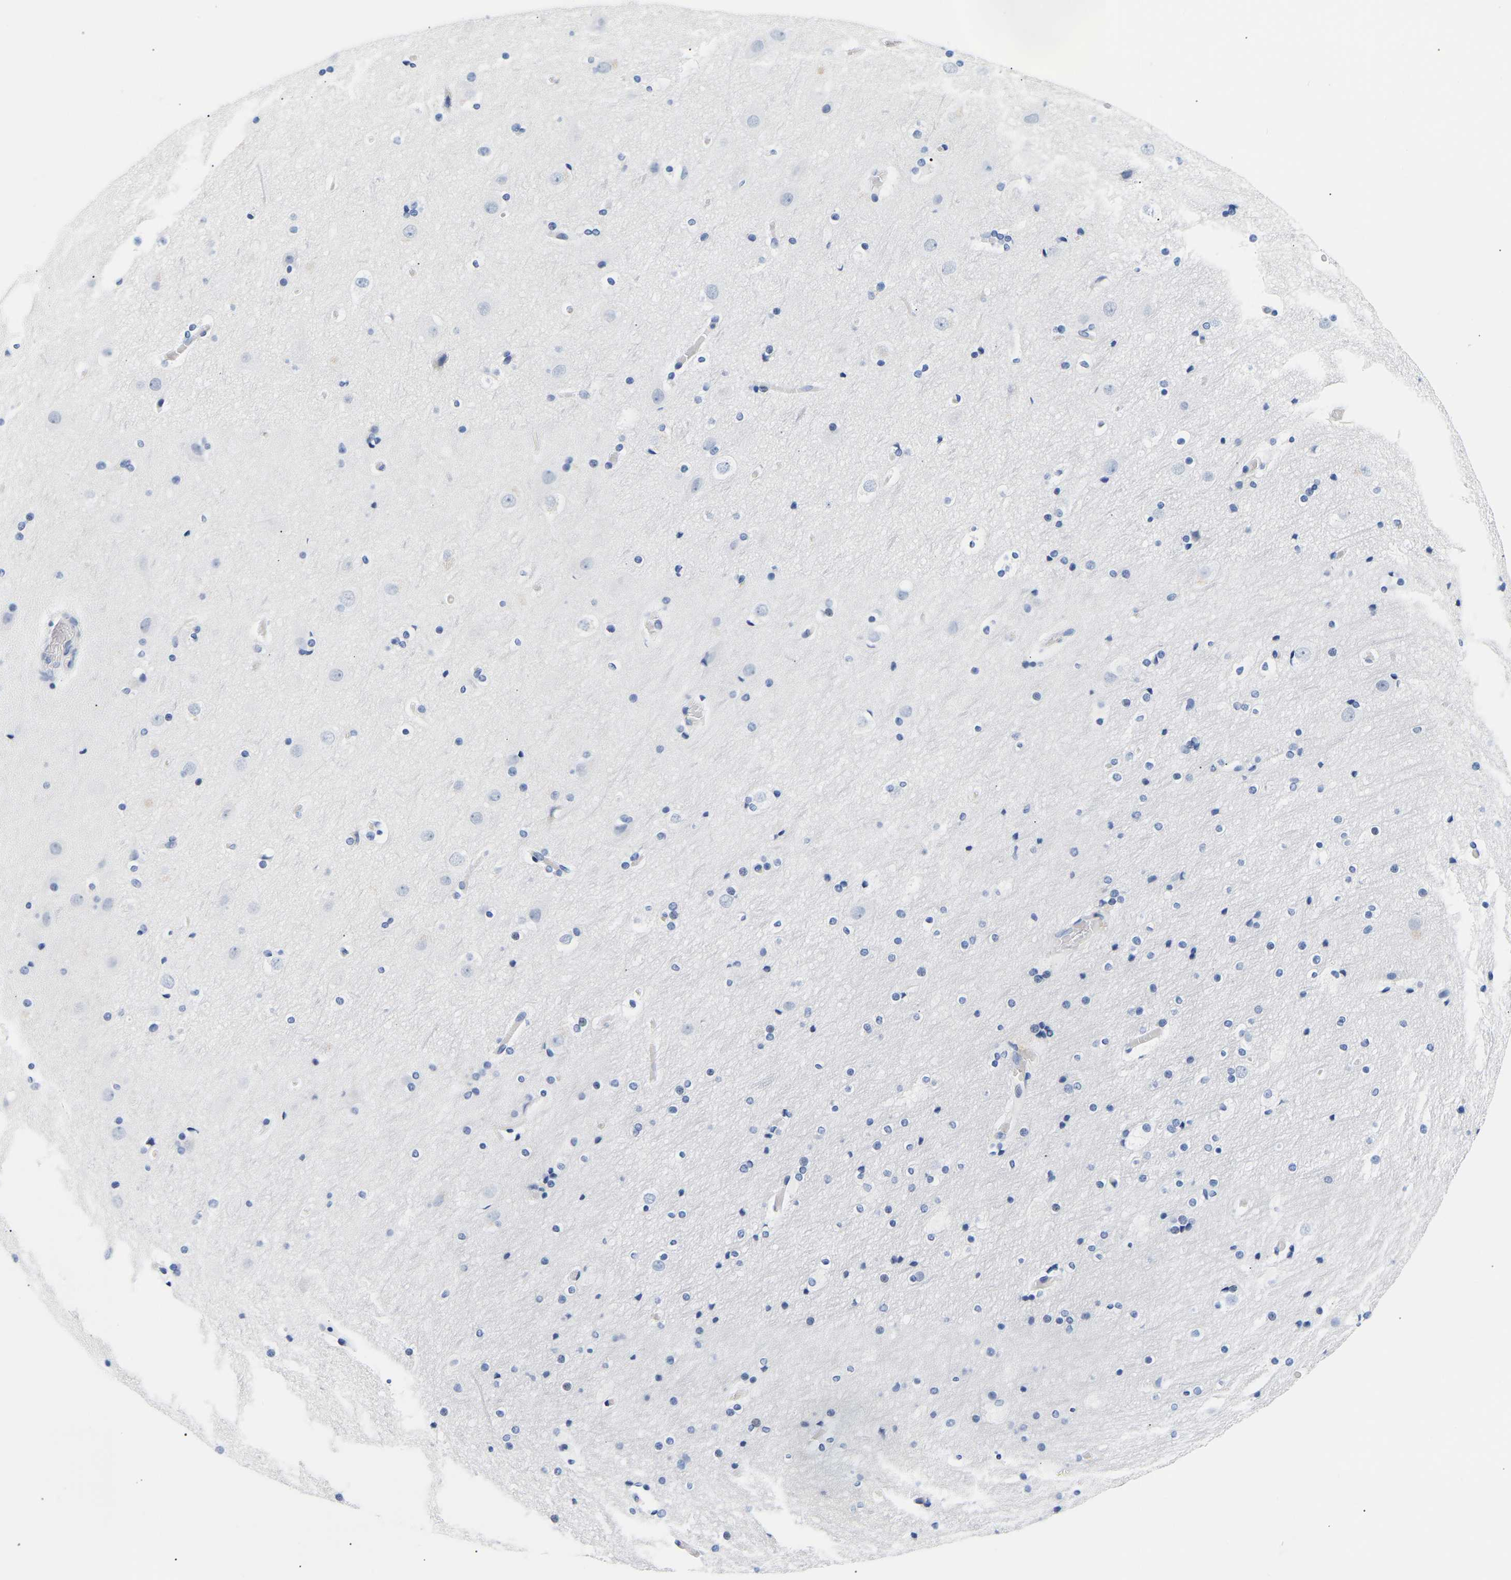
{"staining": {"intensity": "negative", "quantity": "none", "location": "none"}, "tissue": "cerebral cortex", "cell_type": "Endothelial cells", "image_type": "normal", "snomed": [{"axis": "morphology", "description": "Normal tissue, NOS"}, {"axis": "topography", "description": "Cerebral cortex"}], "caption": "Endothelial cells are negative for protein expression in normal human cerebral cortex. (DAB immunohistochemistry visualized using brightfield microscopy, high magnification).", "gene": "SPINK2", "patient": {"sex": "male", "age": 57}}